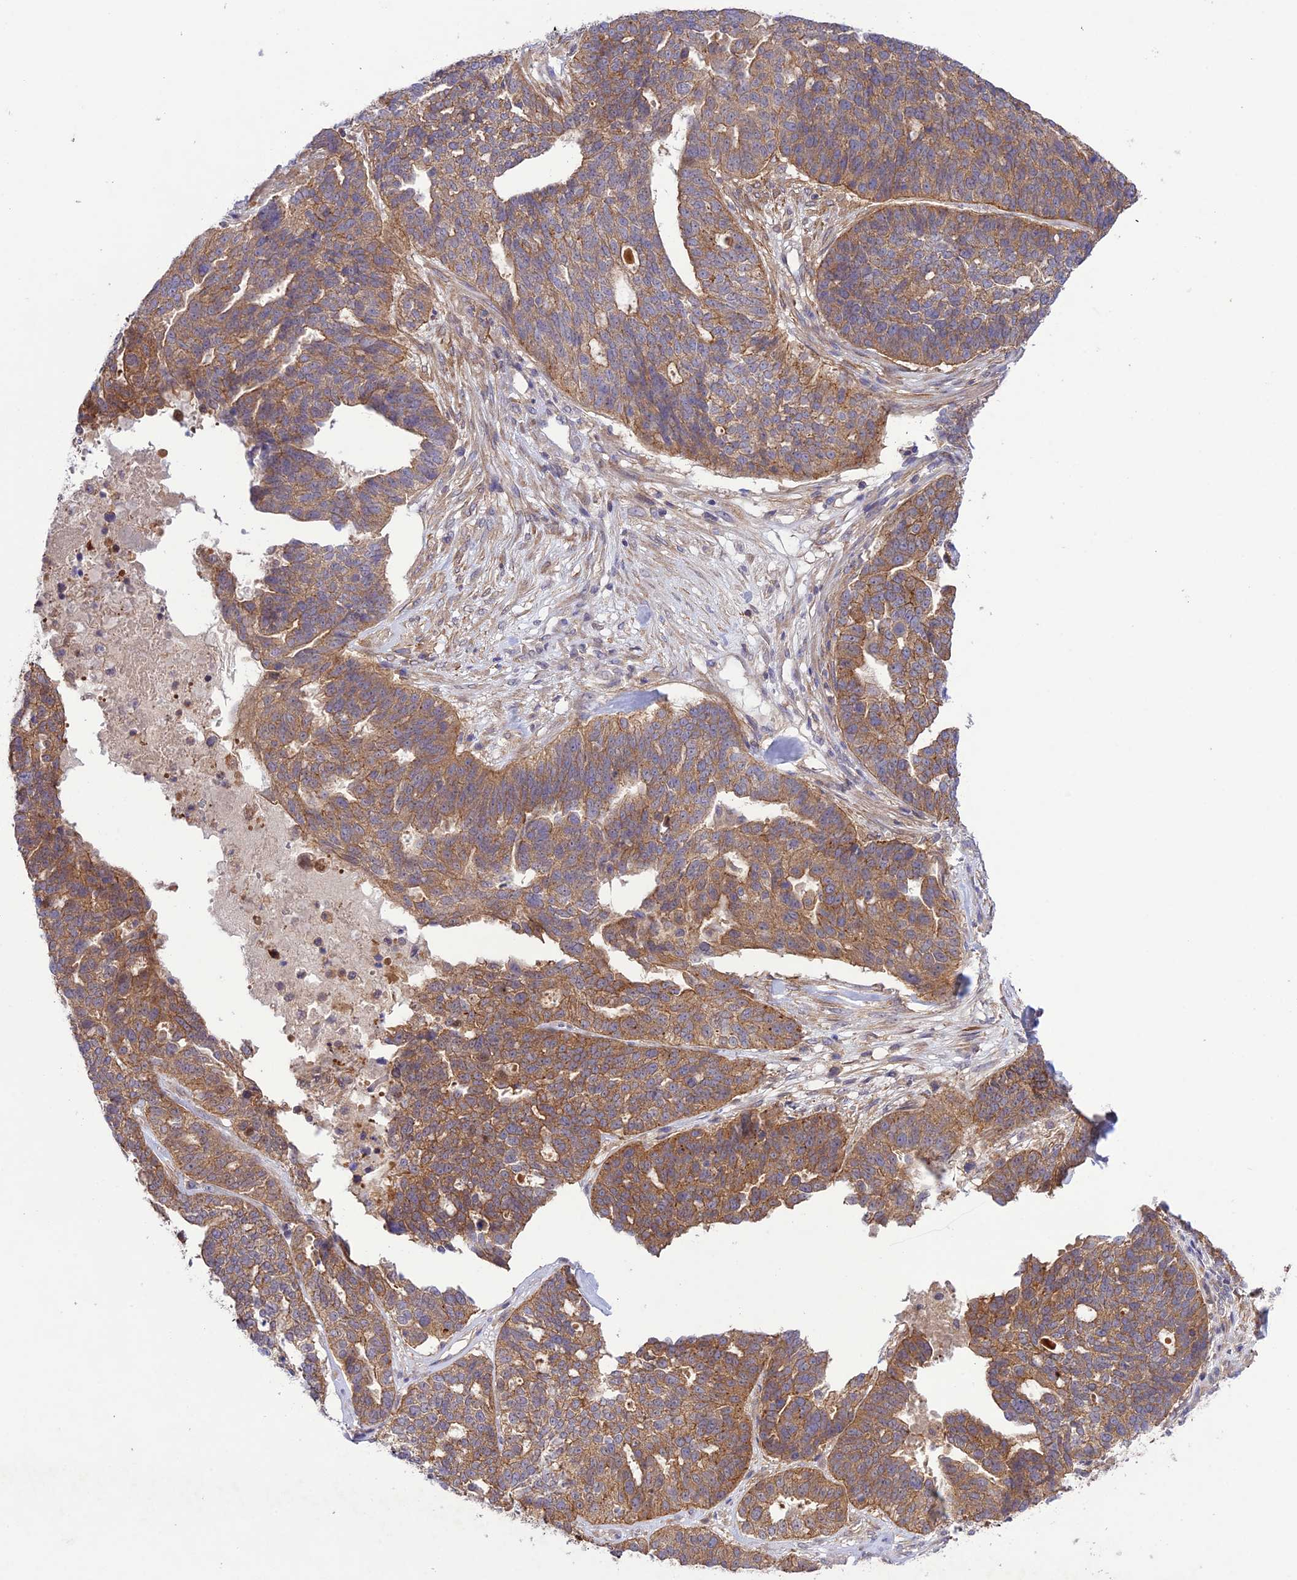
{"staining": {"intensity": "moderate", "quantity": ">75%", "location": "cytoplasmic/membranous"}, "tissue": "ovarian cancer", "cell_type": "Tumor cells", "image_type": "cancer", "snomed": [{"axis": "morphology", "description": "Cystadenocarcinoma, serous, NOS"}, {"axis": "topography", "description": "Ovary"}], "caption": "Immunohistochemistry photomicrograph of neoplastic tissue: ovarian cancer (serous cystadenocarcinoma) stained using immunohistochemistry (IHC) exhibits medium levels of moderate protein expression localized specifically in the cytoplasmic/membranous of tumor cells, appearing as a cytoplasmic/membranous brown color.", "gene": "FCHSD1", "patient": {"sex": "female", "age": 59}}